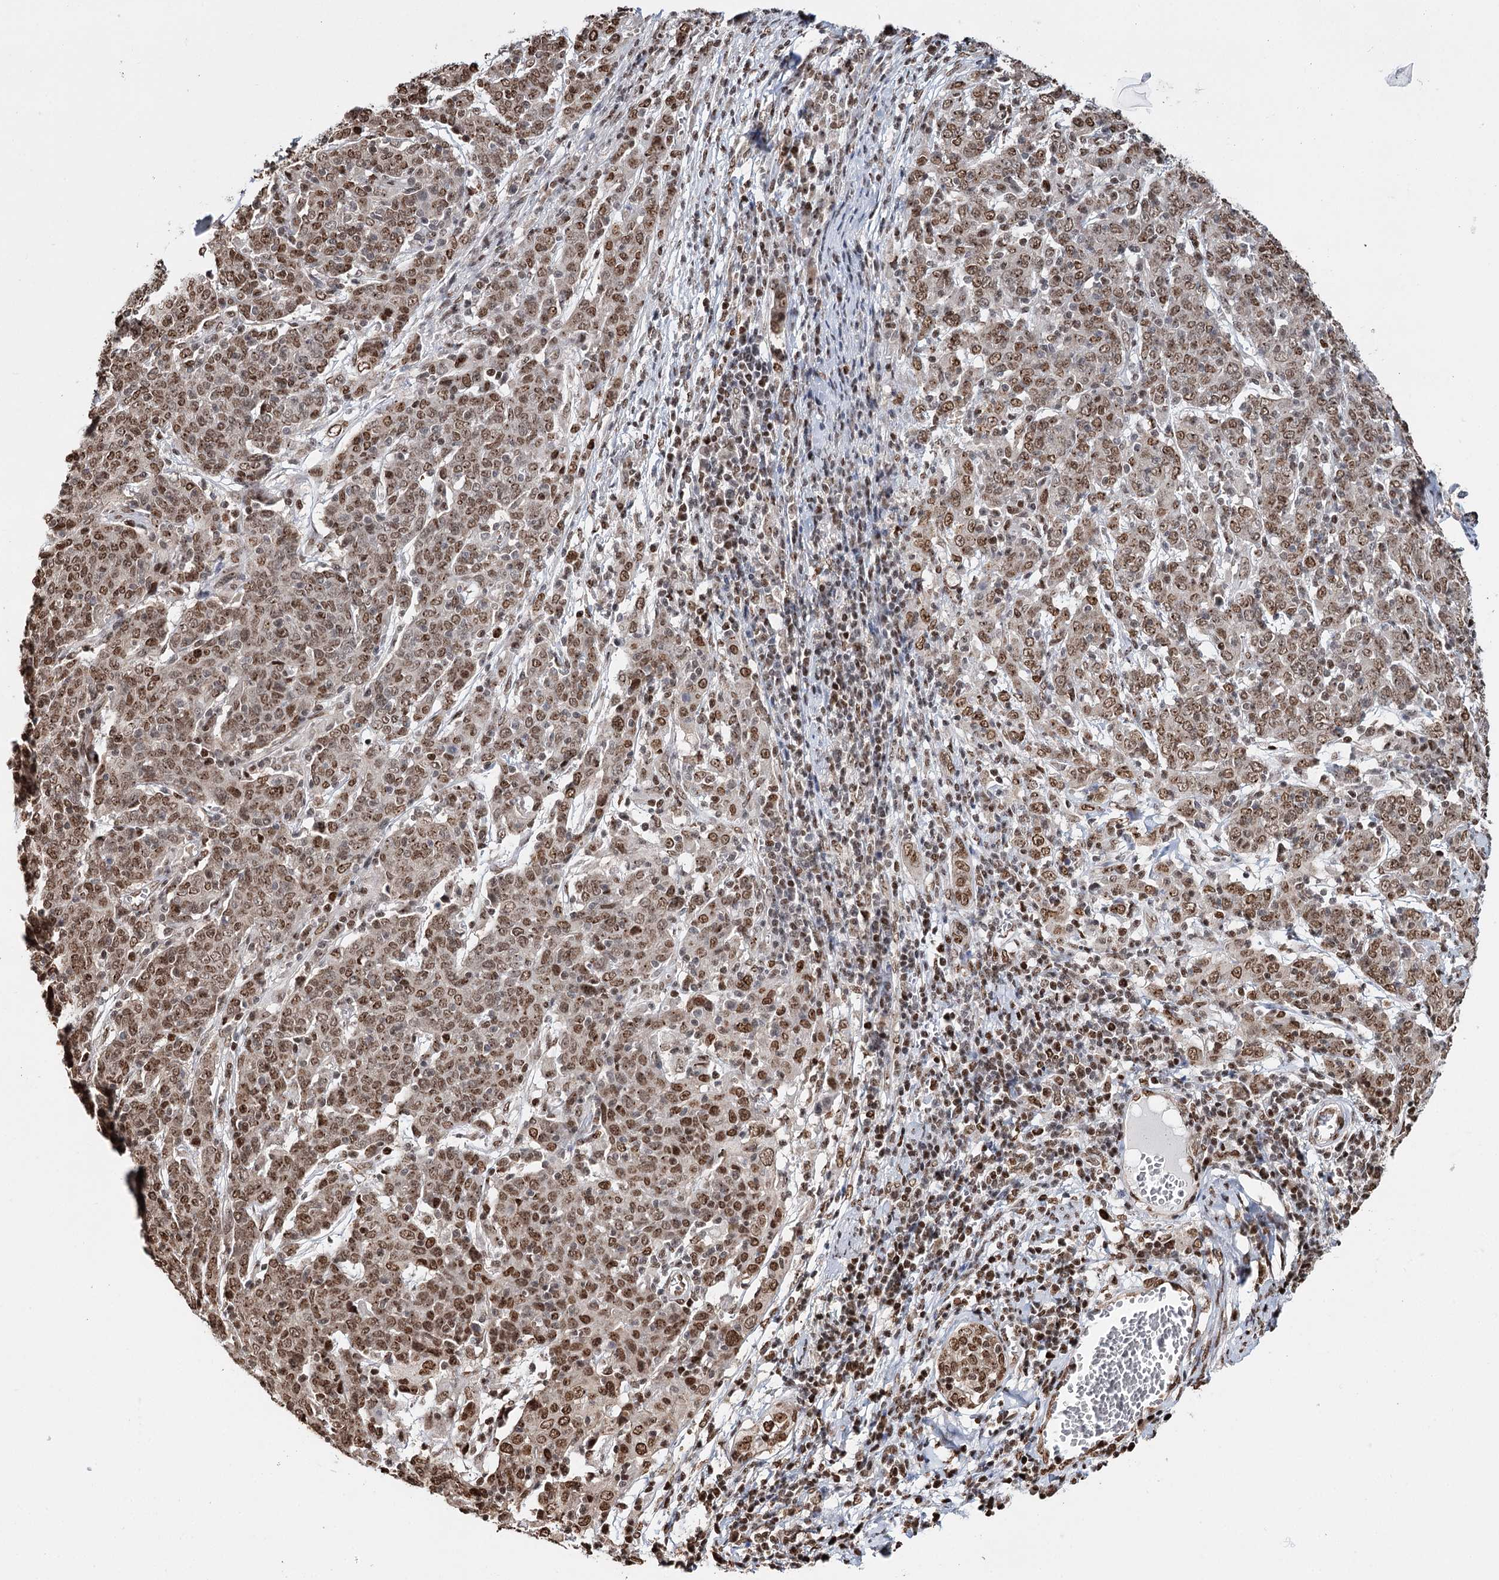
{"staining": {"intensity": "moderate", "quantity": ">75%", "location": "nuclear"}, "tissue": "cervical cancer", "cell_type": "Tumor cells", "image_type": "cancer", "snomed": [{"axis": "morphology", "description": "Squamous cell carcinoma, NOS"}, {"axis": "topography", "description": "Cervix"}], "caption": "This histopathology image displays immunohistochemistry staining of squamous cell carcinoma (cervical), with medium moderate nuclear positivity in about >75% of tumor cells.", "gene": "RPS27A", "patient": {"sex": "female", "age": 67}}